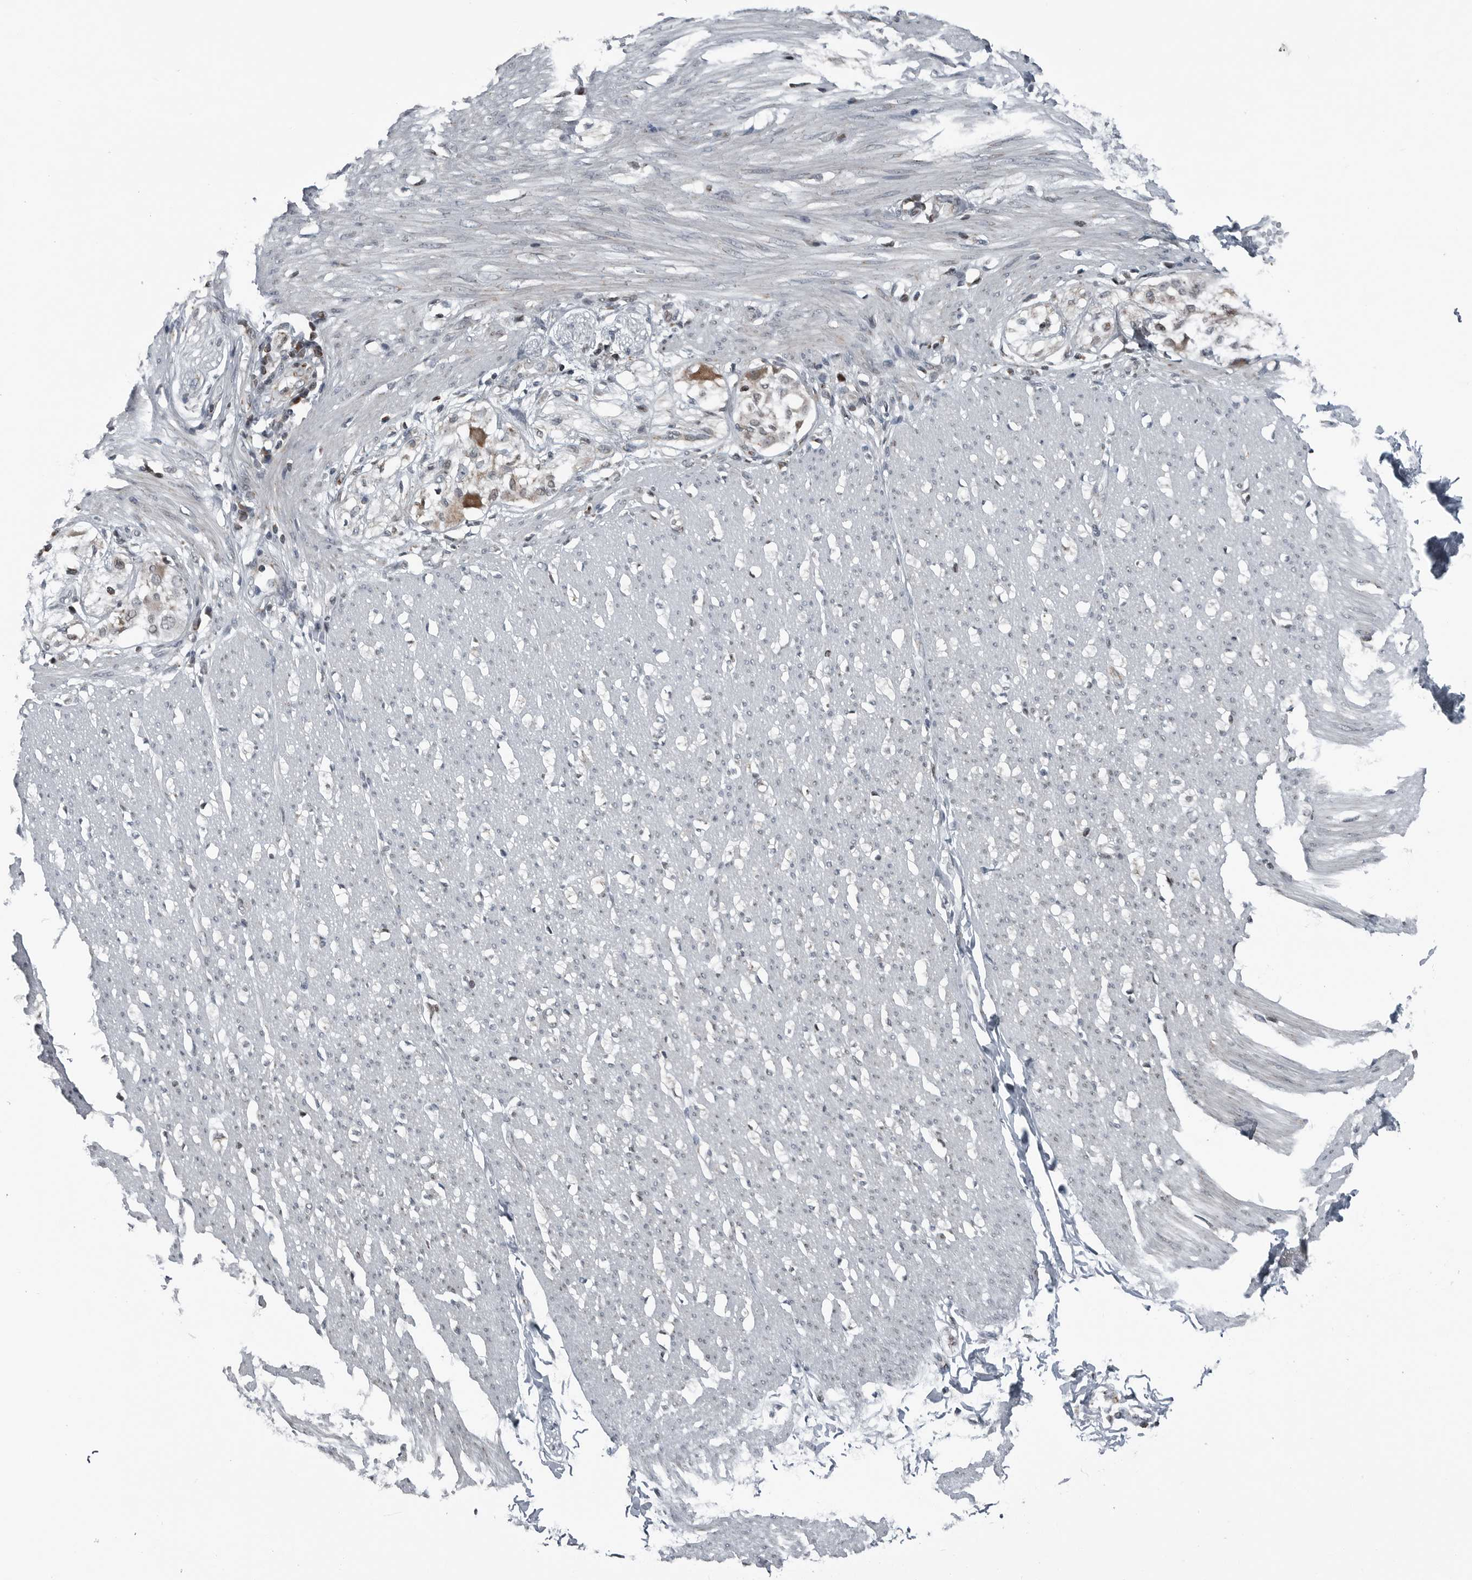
{"staining": {"intensity": "moderate", "quantity": "<25%", "location": "cytoplasmic/membranous"}, "tissue": "smooth muscle", "cell_type": "Smooth muscle cells", "image_type": "normal", "snomed": [{"axis": "morphology", "description": "Normal tissue, NOS"}, {"axis": "morphology", "description": "Adenocarcinoma, NOS"}, {"axis": "topography", "description": "Colon"}, {"axis": "topography", "description": "Peripheral nerve tissue"}], "caption": "Moderate cytoplasmic/membranous expression for a protein is appreciated in about <25% of smooth muscle cells of benign smooth muscle using immunohistochemistry (IHC).", "gene": "GAK", "patient": {"sex": "male", "age": 14}}